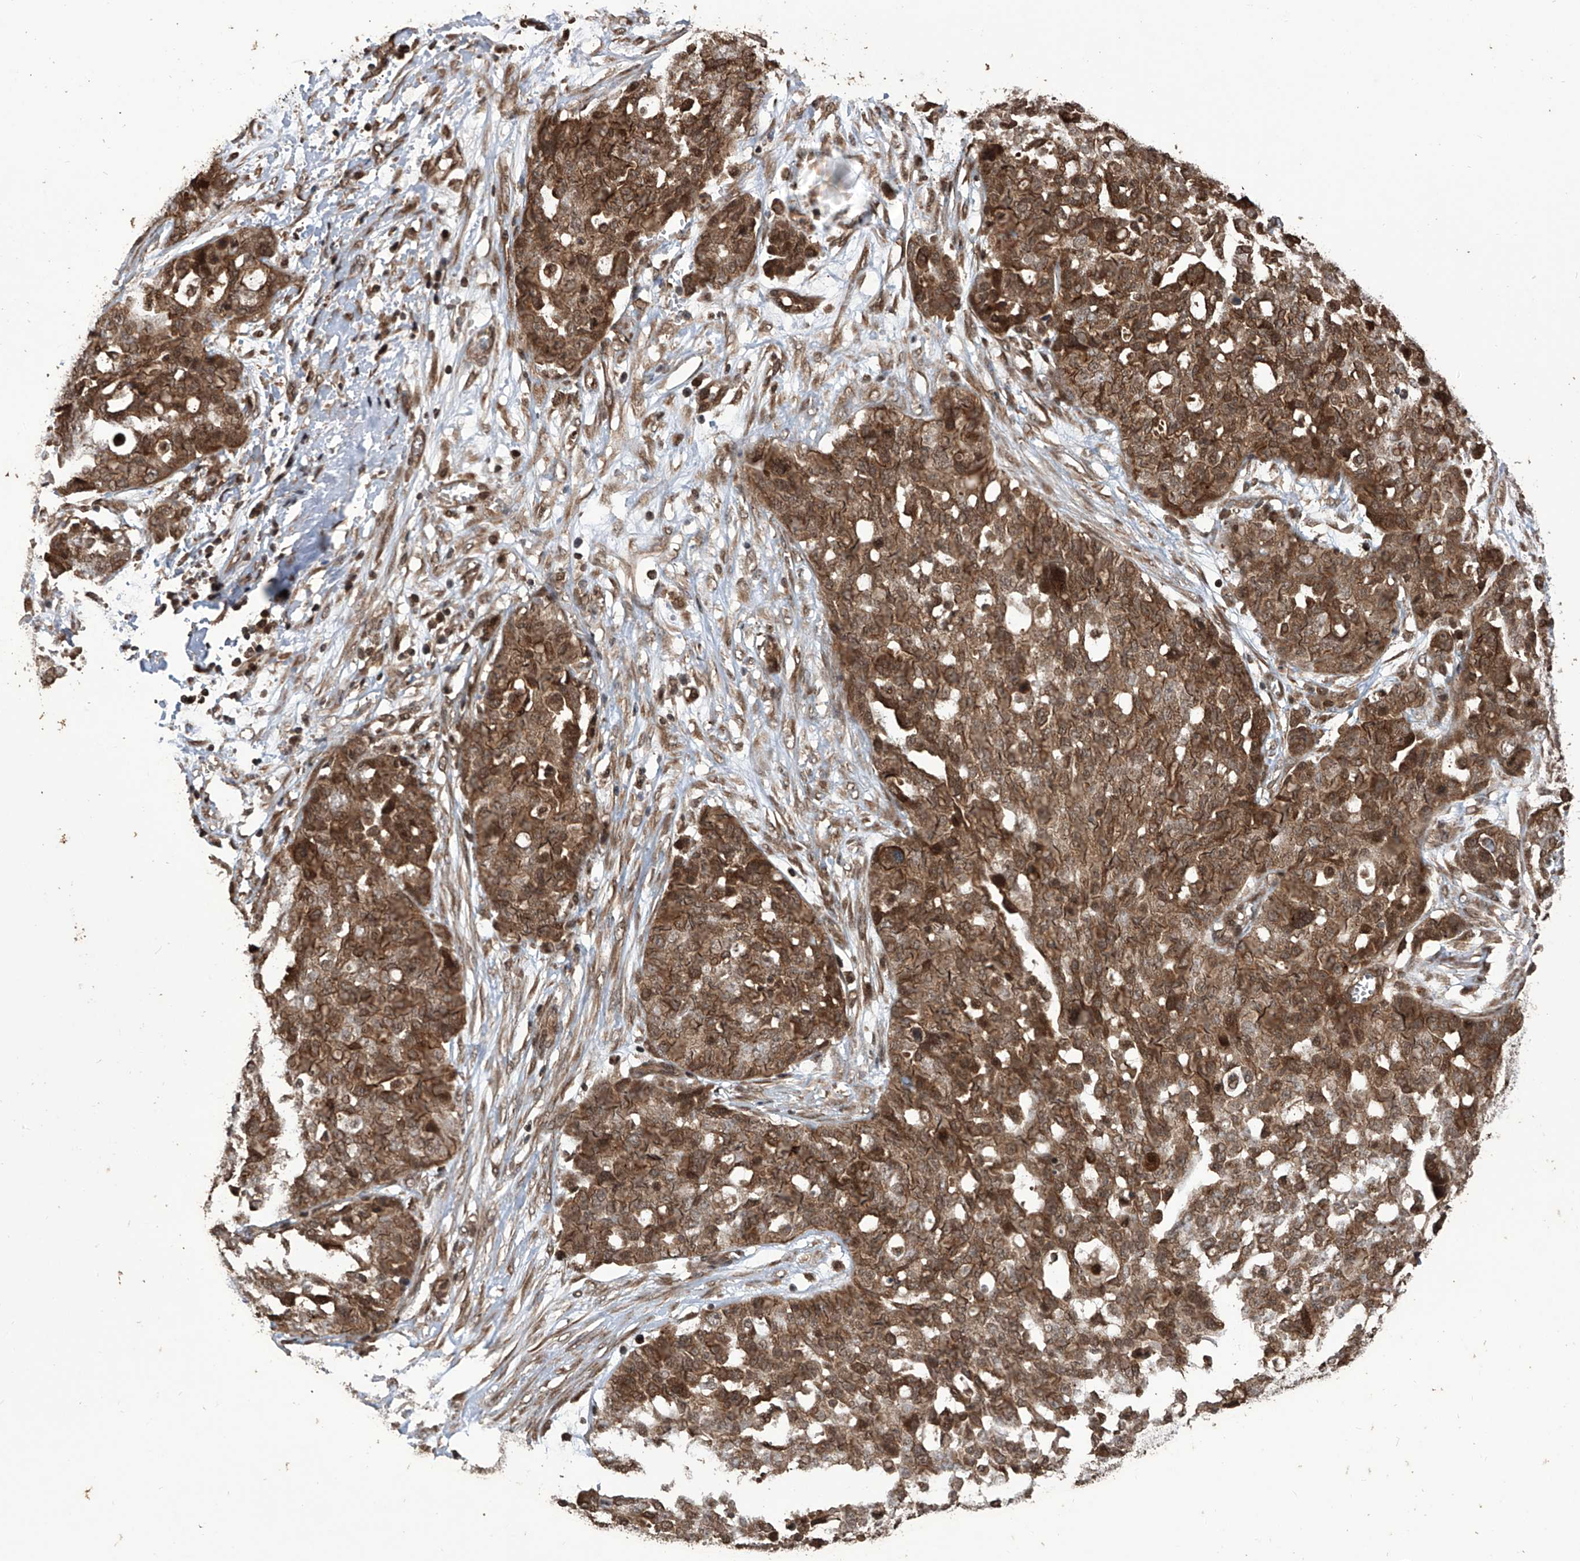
{"staining": {"intensity": "moderate", "quantity": ">75%", "location": "cytoplasmic/membranous,nuclear"}, "tissue": "ovarian cancer", "cell_type": "Tumor cells", "image_type": "cancer", "snomed": [{"axis": "morphology", "description": "Cystadenocarcinoma, serous, NOS"}, {"axis": "topography", "description": "Soft tissue"}, {"axis": "topography", "description": "Ovary"}], "caption": "Immunohistochemical staining of ovarian serous cystadenocarcinoma displays medium levels of moderate cytoplasmic/membranous and nuclear protein staining in about >75% of tumor cells.", "gene": "LYSMD4", "patient": {"sex": "female", "age": 57}}